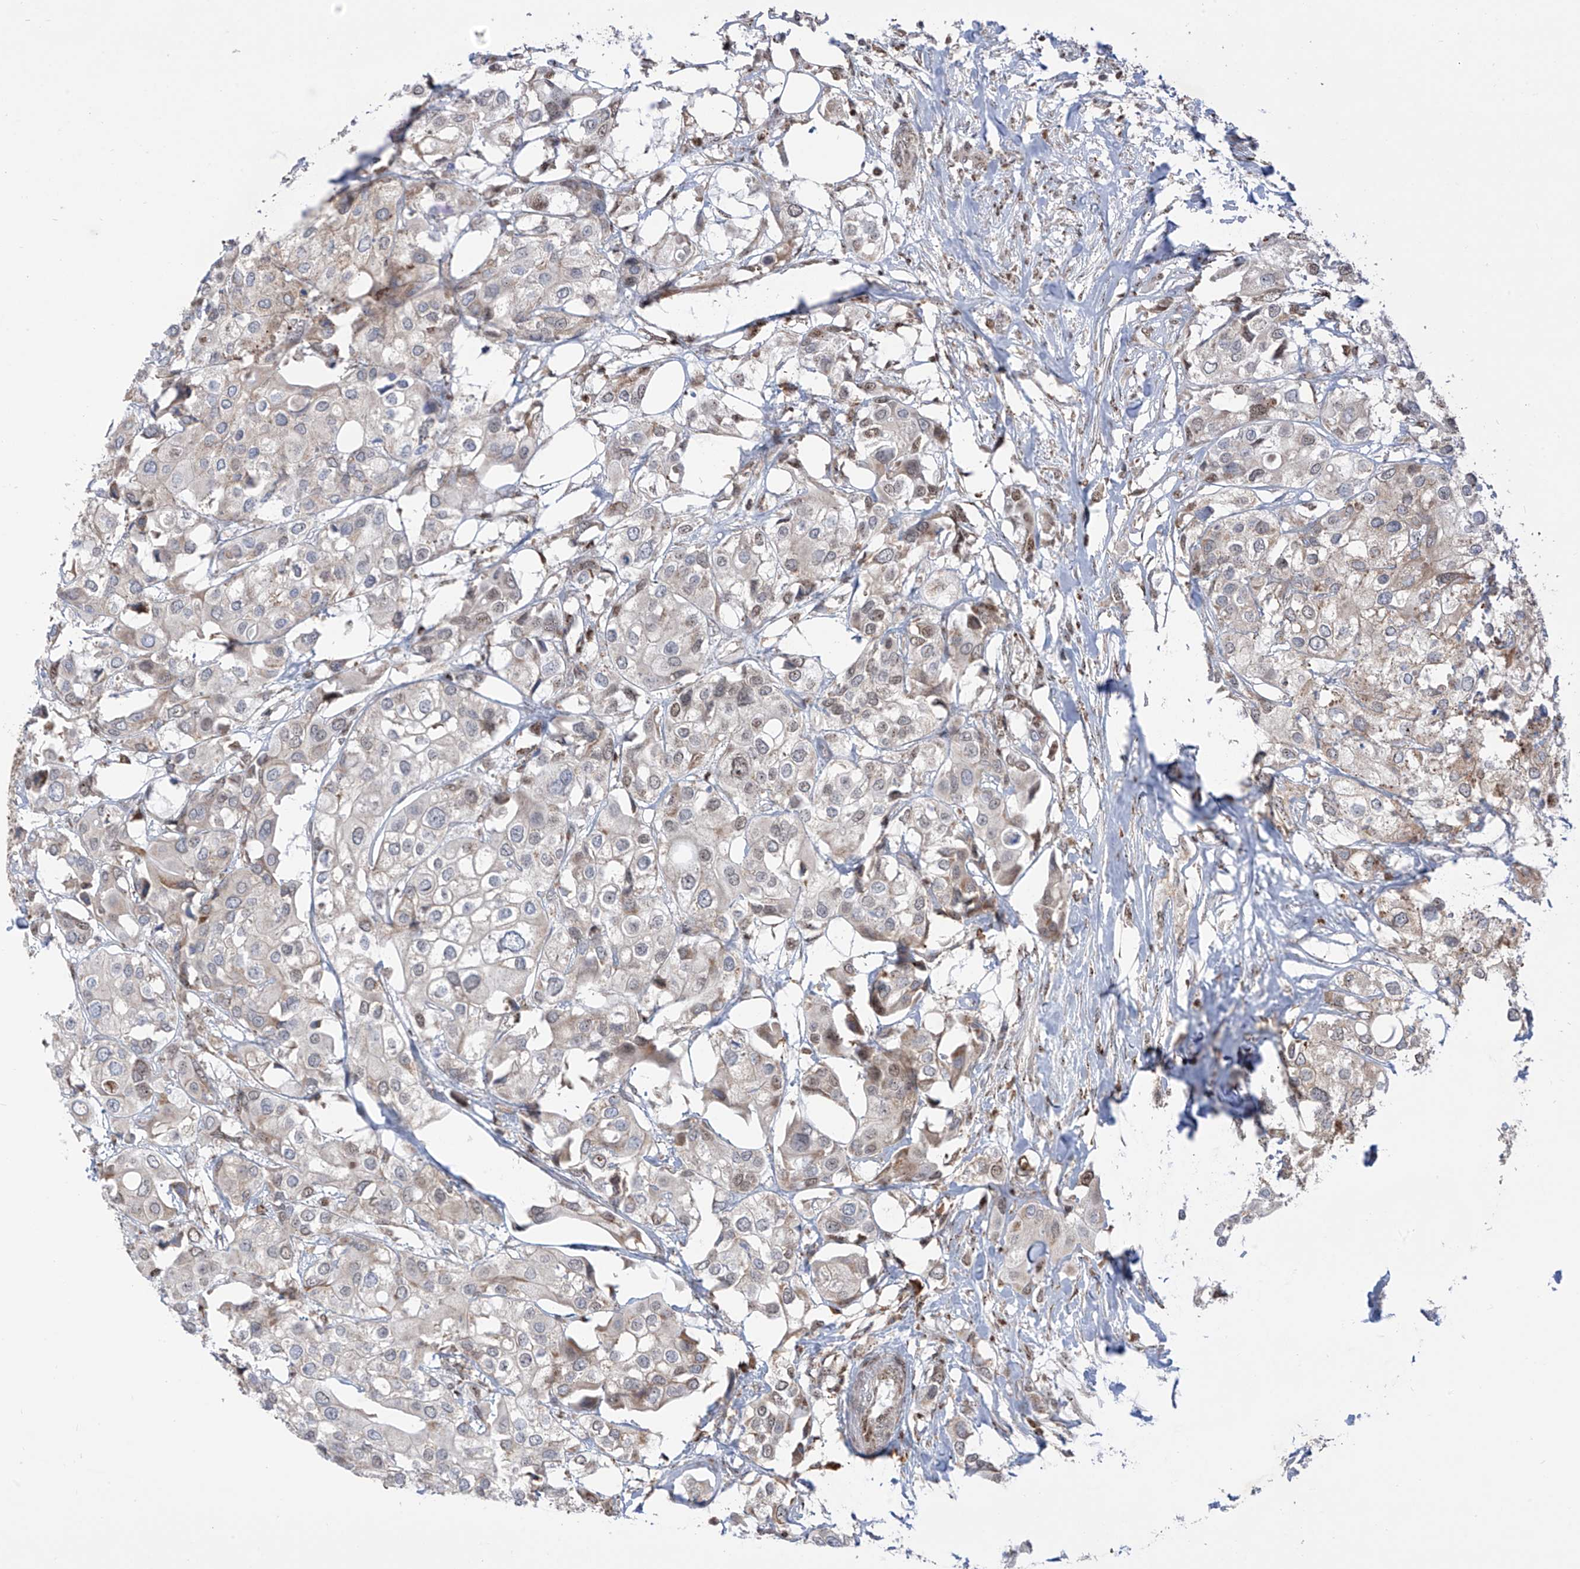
{"staining": {"intensity": "moderate", "quantity": "25%-75%", "location": "cytoplasmic/membranous"}, "tissue": "urothelial cancer", "cell_type": "Tumor cells", "image_type": "cancer", "snomed": [{"axis": "morphology", "description": "Urothelial carcinoma, High grade"}, {"axis": "topography", "description": "Urinary bladder"}], "caption": "Protein expression analysis of human urothelial cancer reveals moderate cytoplasmic/membranous expression in approximately 25%-75% of tumor cells. (Stains: DAB in brown, nuclei in blue, Microscopy: brightfield microscopy at high magnification).", "gene": "ZBTB8A", "patient": {"sex": "male", "age": 64}}